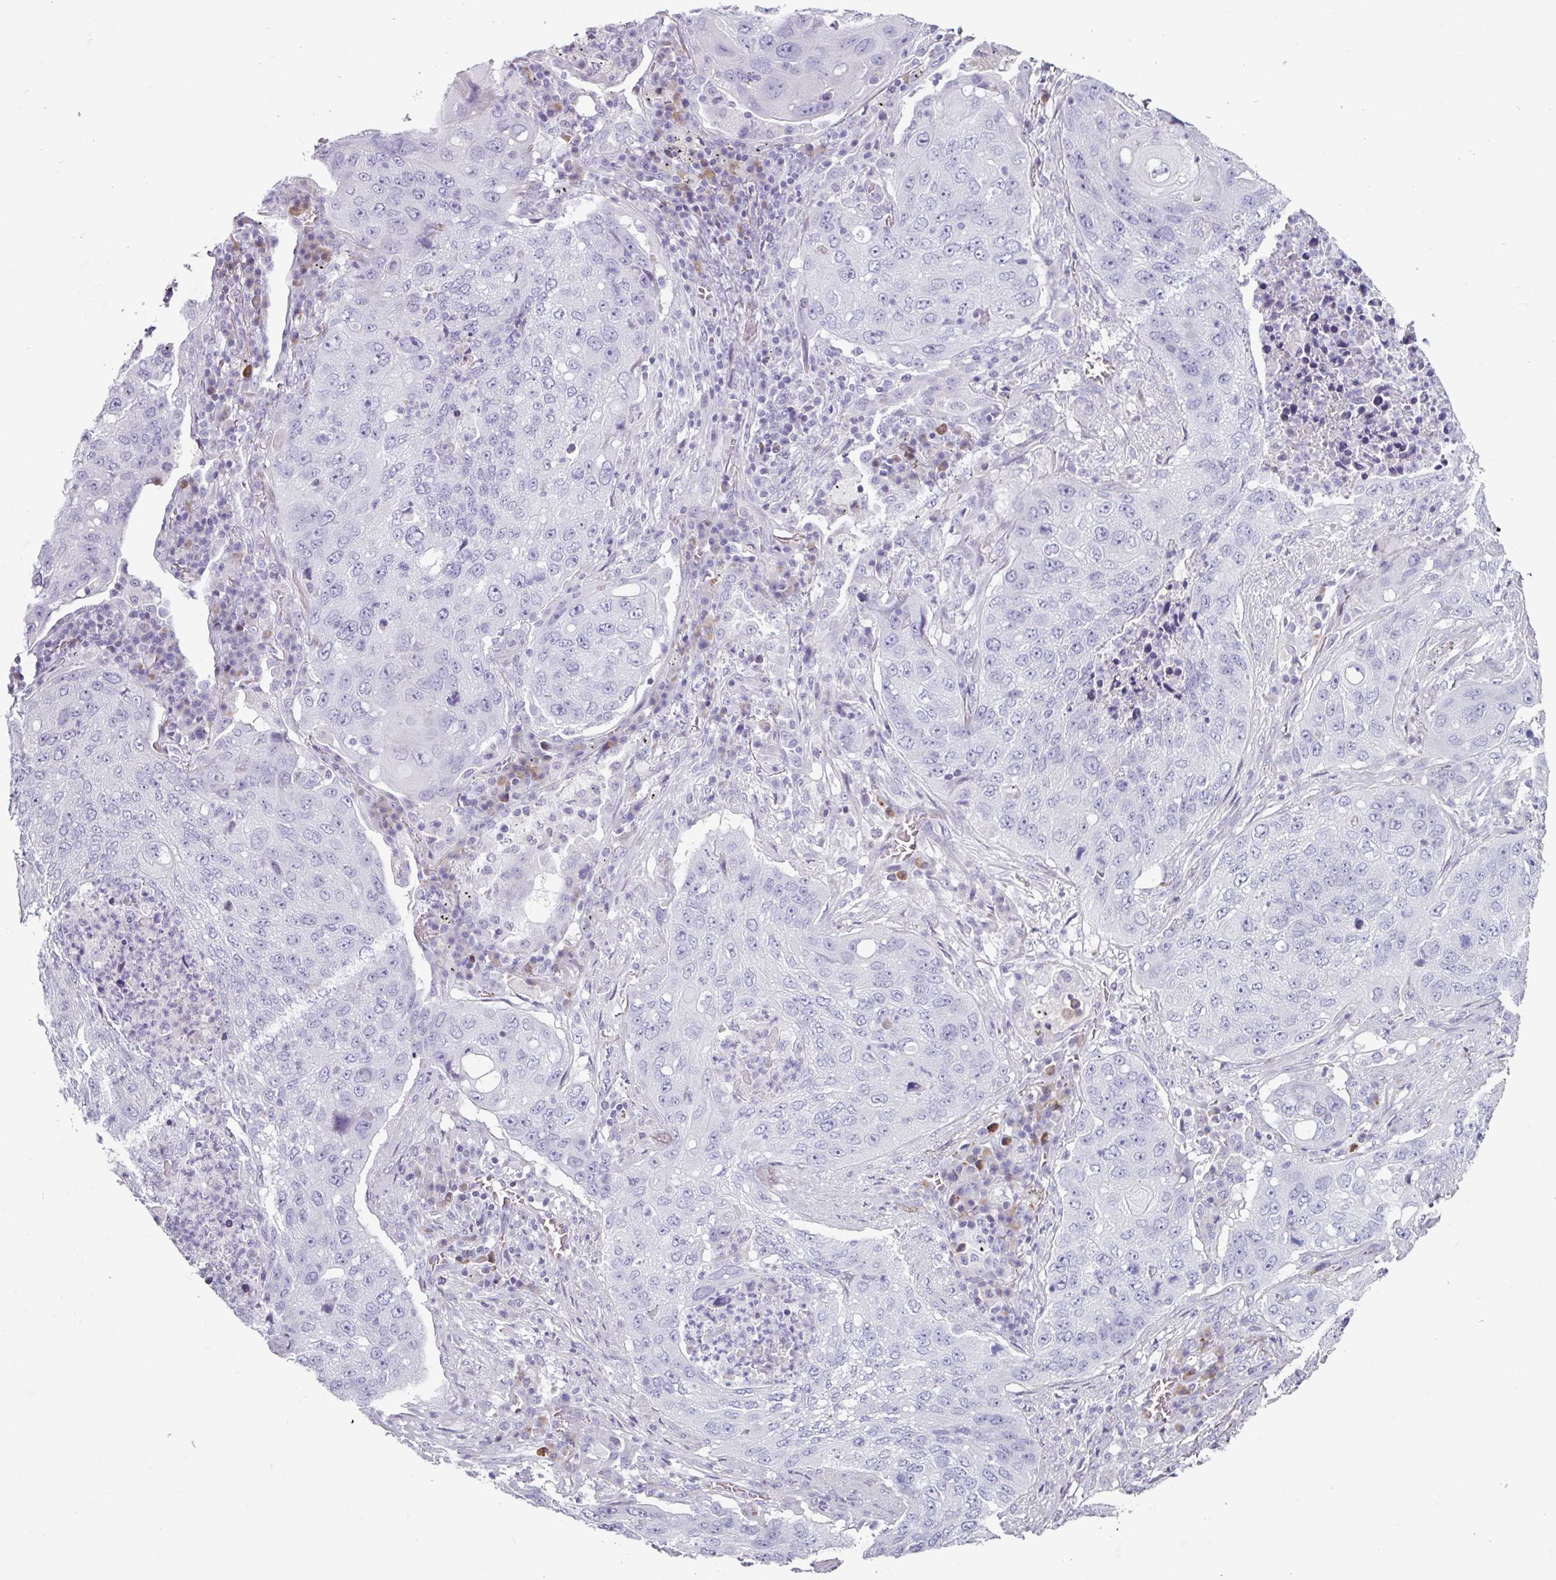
{"staining": {"intensity": "negative", "quantity": "none", "location": "none"}, "tissue": "lung cancer", "cell_type": "Tumor cells", "image_type": "cancer", "snomed": [{"axis": "morphology", "description": "Squamous cell carcinoma, NOS"}, {"axis": "topography", "description": "Lung"}], "caption": "Photomicrograph shows no significant protein positivity in tumor cells of lung squamous cell carcinoma.", "gene": "CLCA1", "patient": {"sex": "female", "age": 63}}